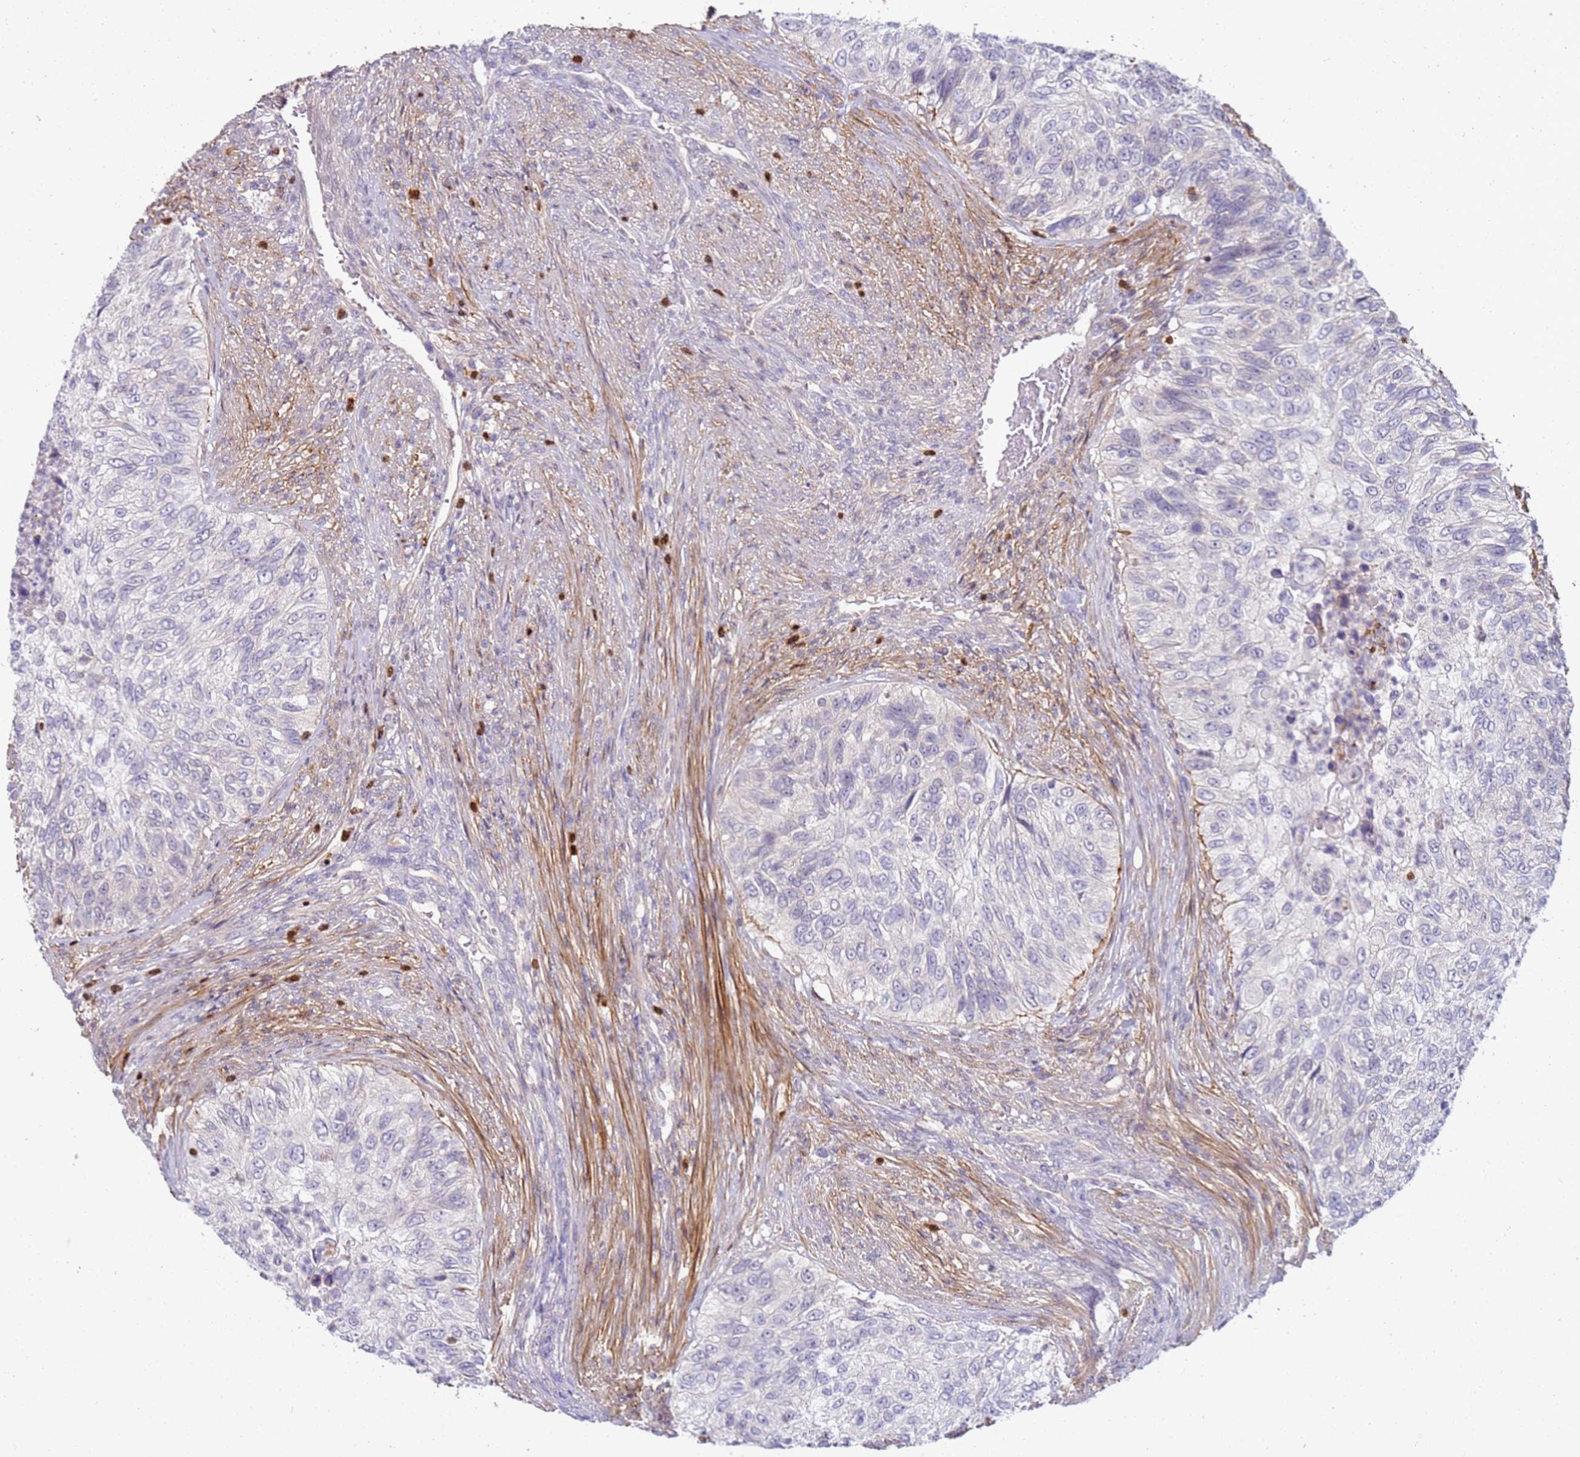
{"staining": {"intensity": "negative", "quantity": "none", "location": "none"}, "tissue": "urothelial cancer", "cell_type": "Tumor cells", "image_type": "cancer", "snomed": [{"axis": "morphology", "description": "Urothelial carcinoma, High grade"}, {"axis": "topography", "description": "Urinary bladder"}], "caption": "Image shows no protein staining in tumor cells of urothelial cancer tissue.", "gene": "STK25", "patient": {"sex": "female", "age": 60}}